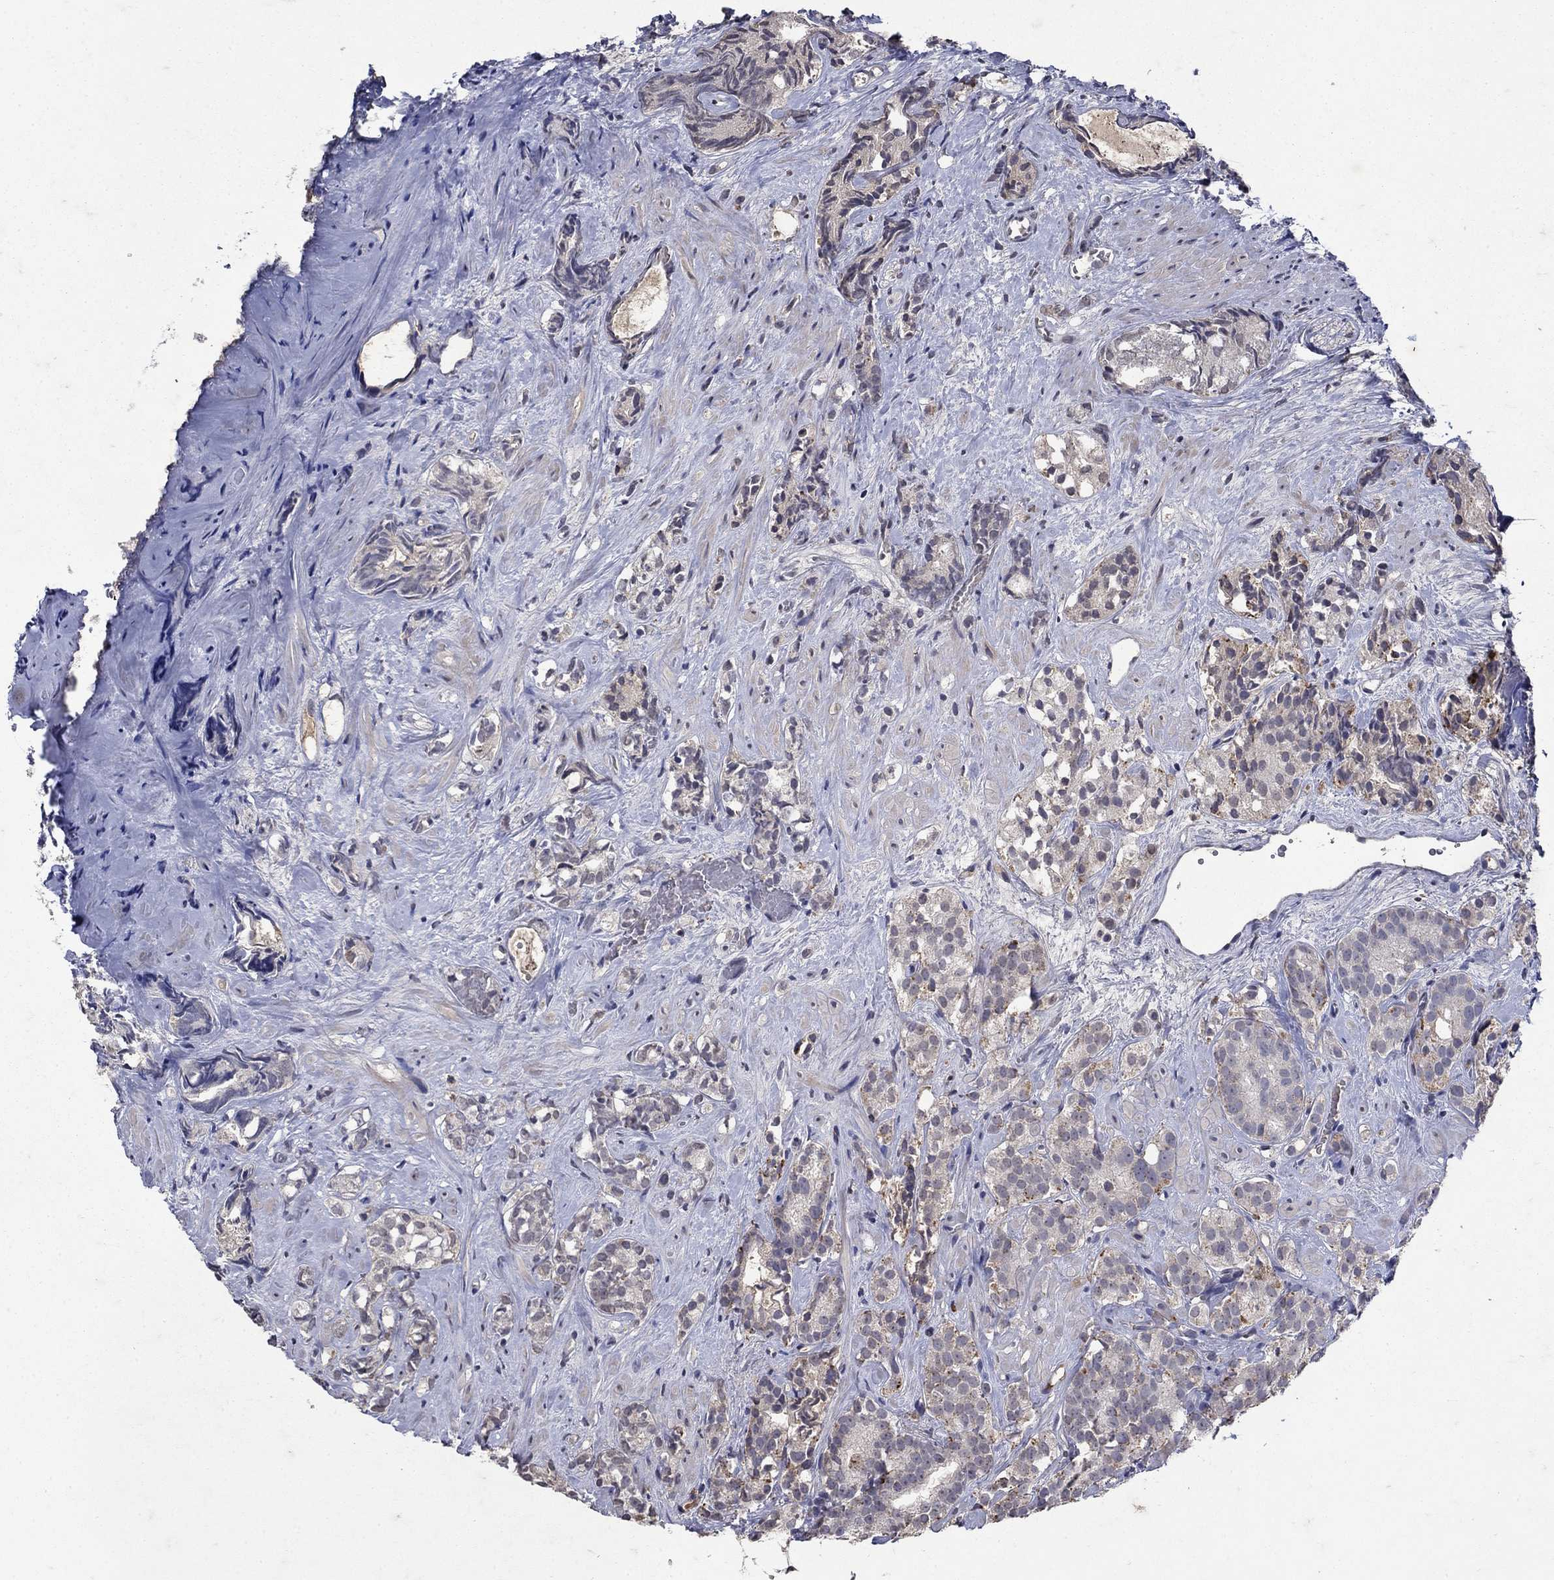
{"staining": {"intensity": "negative", "quantity": "none", "location": "none"}, "tissue": "prostate cancer", "cell_type": "Tumor cells", "image_type": "cancer", "snomed": [{"axis": "morphology", "description": "Adenocarcinoma, High grade"}, {"axis": "topography", "description": "Prostate"}], "caption": "Immunohistochemistry (IHC) image of human prostate cancer (adenocarcinoma (high-grade)) stained for a protein (brown), which displays no positivity in tumor cells.", "gene": "NPC2", "patient": {"sex": "male", "age": 90}}